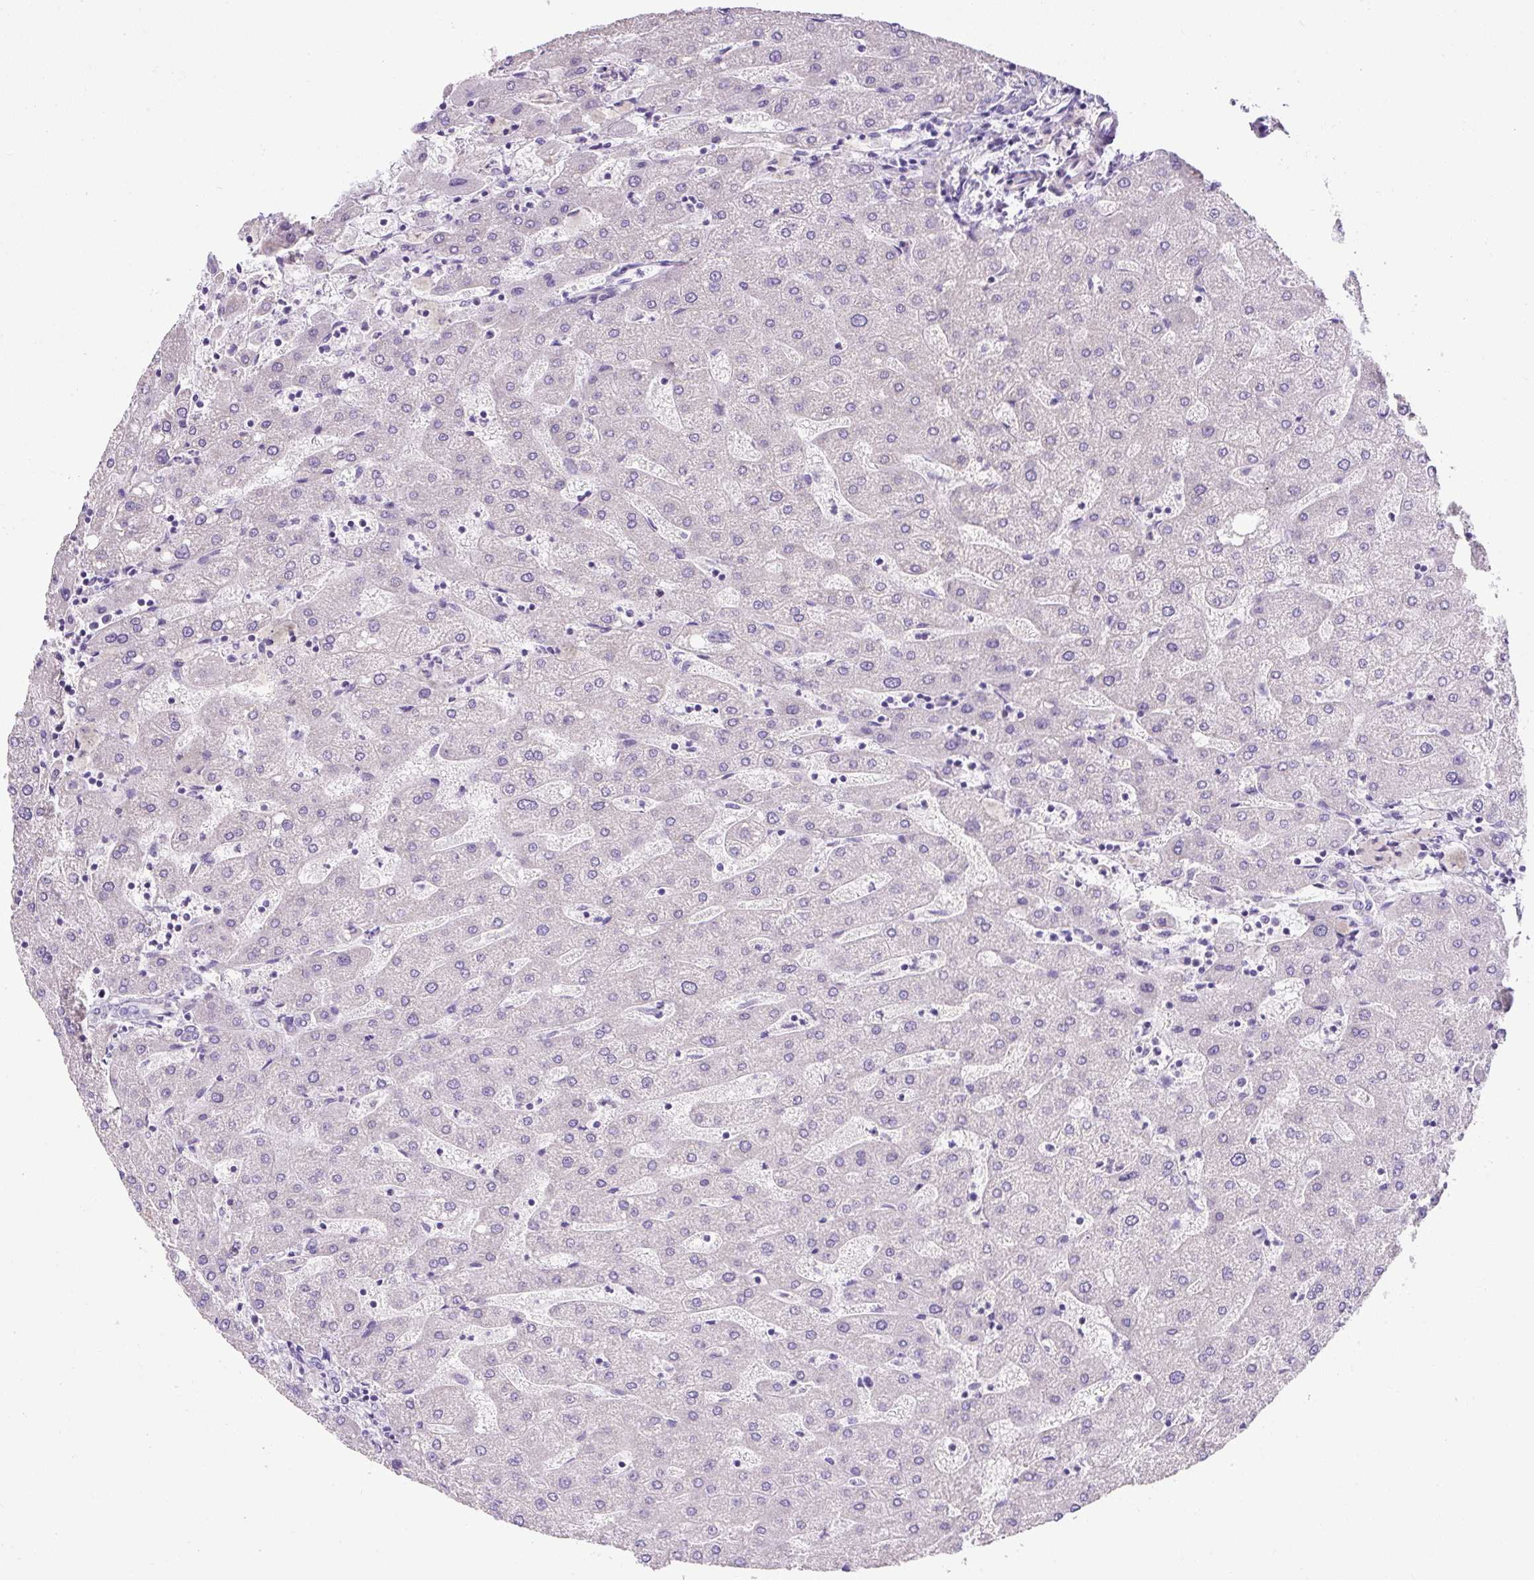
{"staining": {"intensity": "negative", "quantity": "none", "location": "none"}, "tissue": "liver", "cell_type": "Cholangiocytes", "image_type": "normal", "snomed": [{"axis": "morphology", "description": "Normal tissue, NOS"}, {"axis": "topography", "description": "Liver"}], "caption": "Immunohistochemistry (IHC) image of unremarkable liver: liver stained with DAB shows no significant protein positivity in cholangiocytes.", "gene": "C2CD4C", "patient": {"sex": "male", "age": 67}}